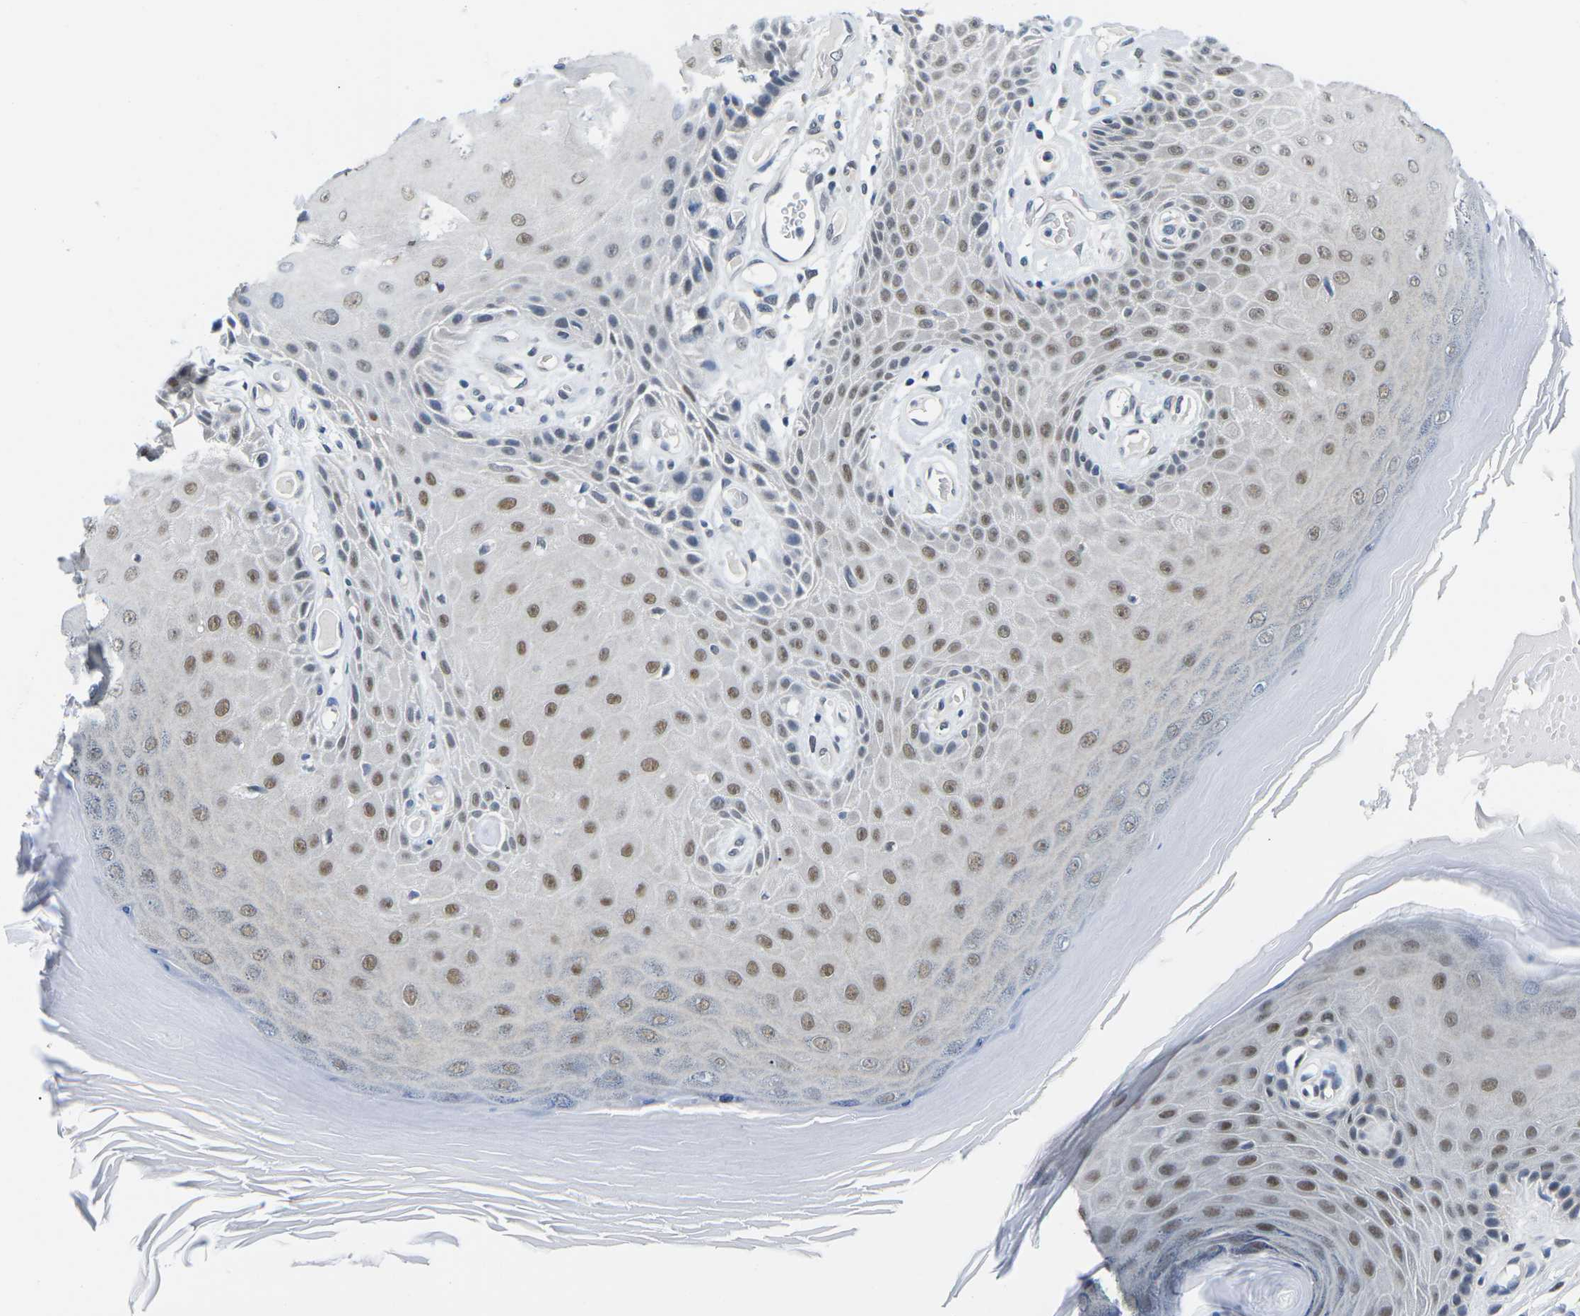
{"staining": {"intensity": "moderate", "quantity": "25%-75%", "location": "nuclear"}, "tissue": "skin", "cell_type": "Epidermal cells", "image_type": "normal", "snomed": [{"axis": "morphology", "description": "Normal tissue, NOS"}, {"axis": "topography", "description": "Vulva"}], "caption": "Human skin stained with a brown dye exhibits moderate nuclear positive expression in about 25%-75% of epidermal cells.", "gene": "UBA7", "patient": {"sex": "female", "age": 73}}